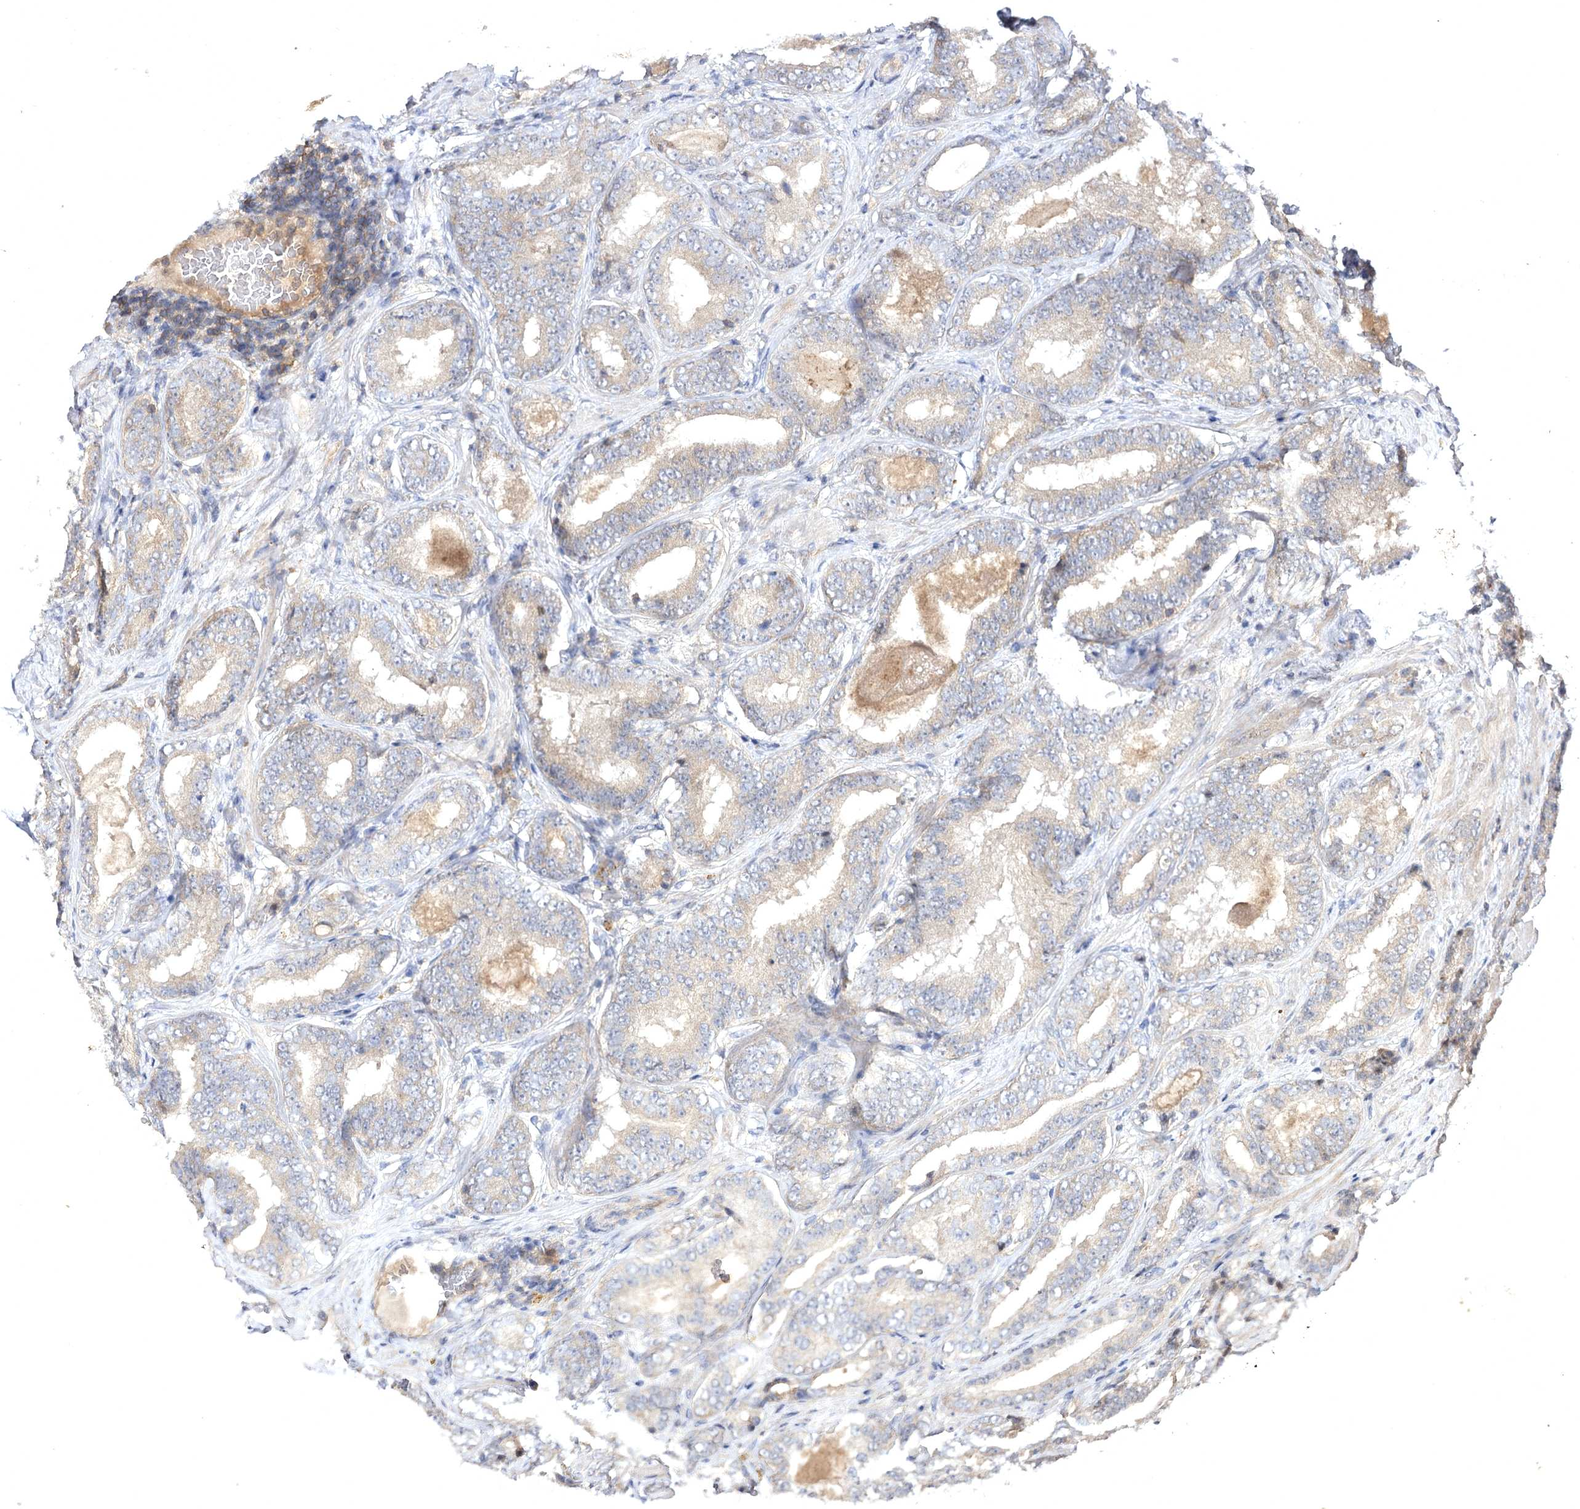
{"staining": {"intensity": "moderate", "quantity": "25%-75%", "location": "cytoplasmic/membranous"}, "tissue": "prostate cancer", "cell_type": "Tumor cells", "image_type": "cancer", "snomed": [{"axis": "morphology", "description": "Adenocarcinoma, High grade"}, {"axis": "topography", "description": "Prostate"}], "caption": "Prostate cancer tissue displays moderate cytoplasmic/membranous staining in about 25%-75% of tumor cells", "gene": "BCR", "patient": {"sex": "male", "age": 57}}